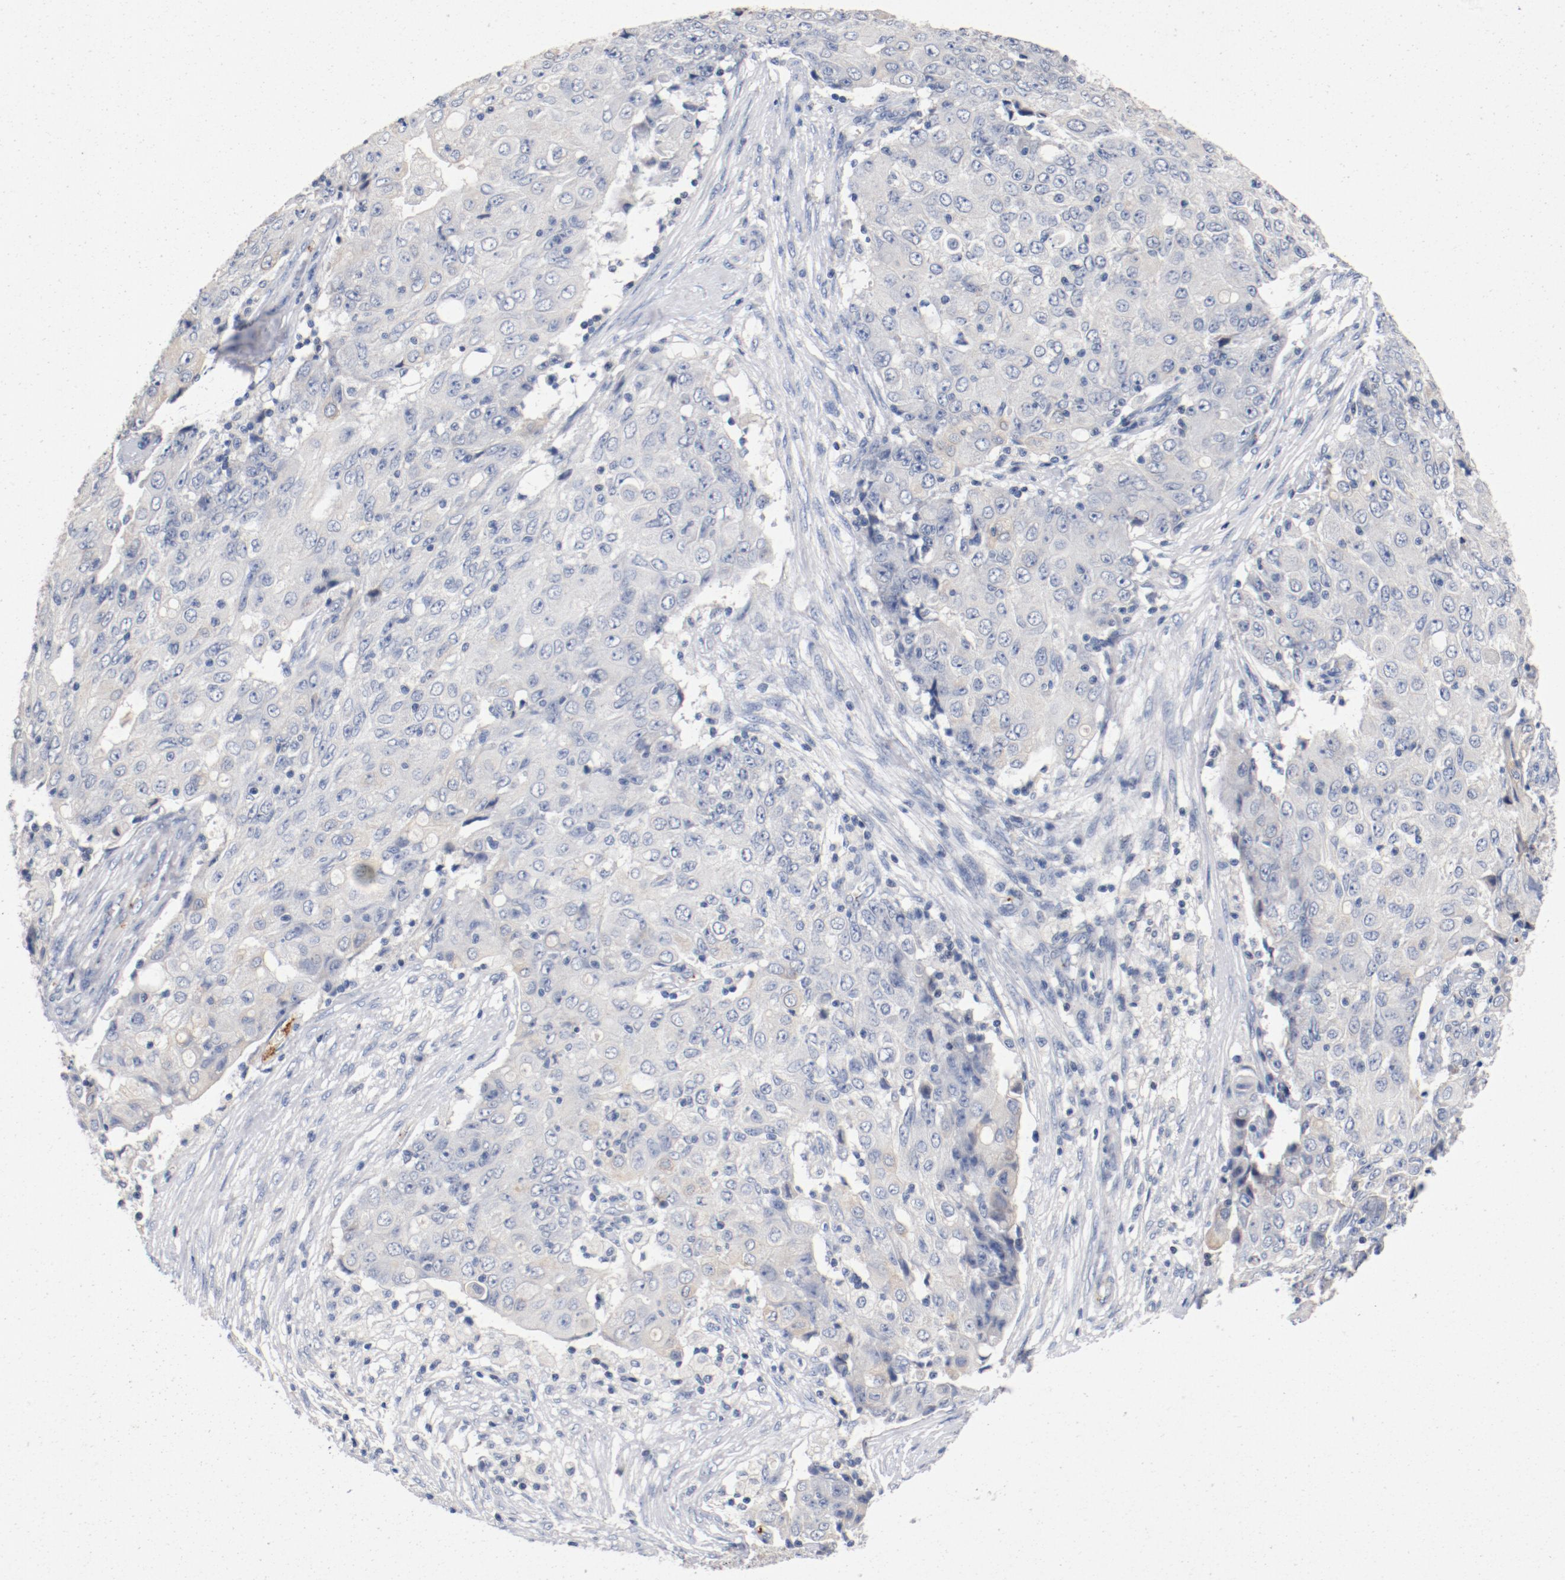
{"staining": {"intensity": "weak", "quantity": "<25%", "location": "cytoplasmic/membranous"}, "tissue": "ovarian cancer", "cell_type": "Tumor cells", "image_type": "cancer", "snomed": [{"axis": "morphology", "description": "Carcinoma, endometroid"}, {"axis": "topography", "description": "Ovary"}], "caption": "An immunohistochemistry histopathology image of ovarian endometroid carcinoma is shown. There is no staining in tumor cells of ovarian endometroid carcinoma.", "gene": "PIM1", "patient": {"sex": "female", "age": 42}}